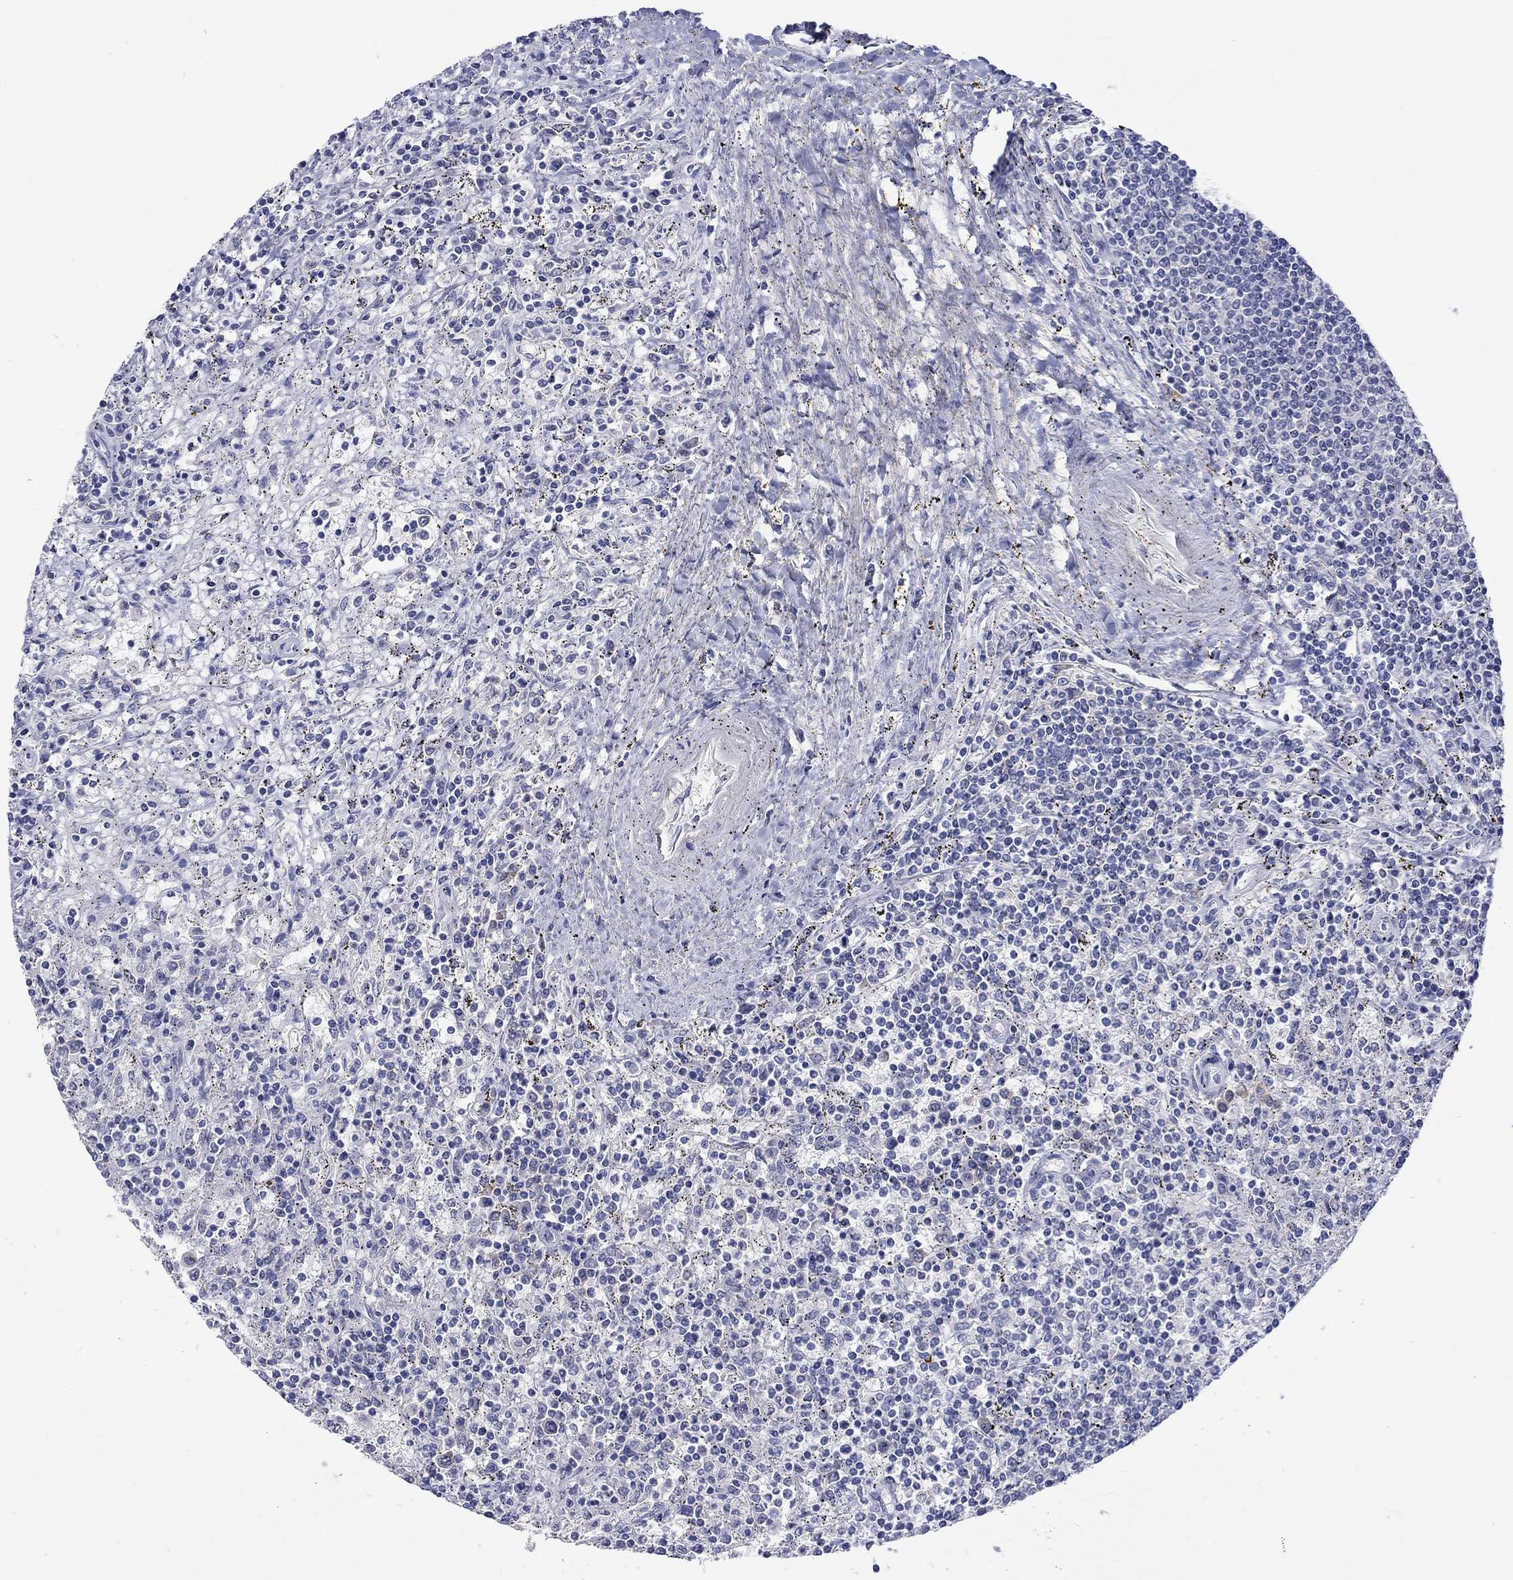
{"staining": {"intensity": "negative", "quantity": "none", "location": "none"}, "tissue": "lymphoma", "cell_type": "Tumor cells", "image_type": "cancer", "snomed": [{"axis": "morphology", "description": "Malignant lymphoma, non-Hodgkin's type, Low grade"}, {"axis": "topography", "description": "Spleen"}], "caption": "Immunohistochemical staining of malignant lymphoma, non-Hodgkin's type (low-grade) exhibits no significant positivity in tumor cells.", "gene": "CERS1", "patient": {"sex": "male", "age": 62}}